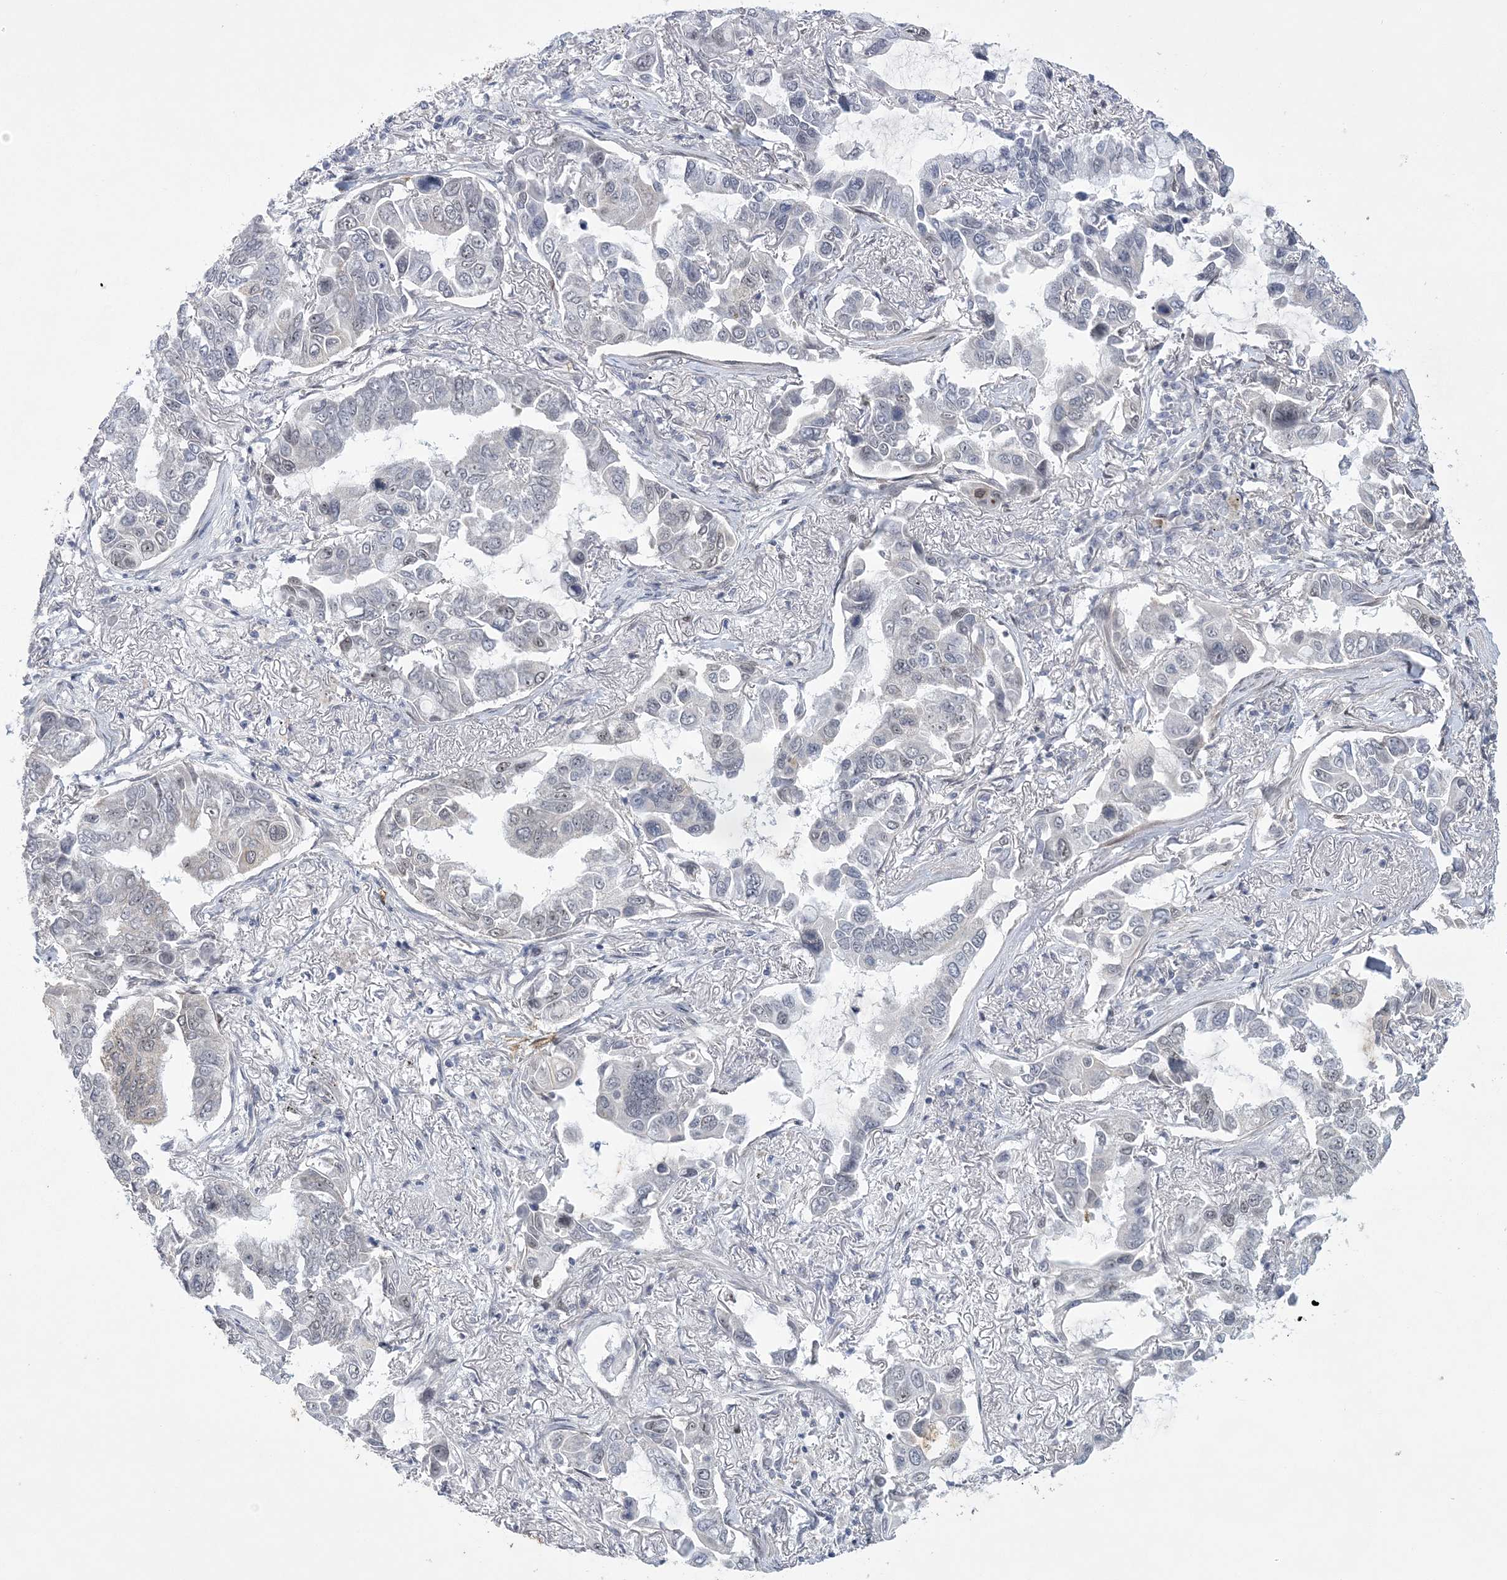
{"staining": {"intensity": "negative", "quantity": "none", "location": "none"}, "tissue": "lung cancer", "cell_type": "Tumor cells", "image_type": "cancer", "snomed": [{"axis": "morphology", "description": "Adenocarcinoma, NOS"}, {"axis": "topography", "description": "Lung"}], "caption": "A micrograph of lung cancer (adenocarcinoma) stained for a protein demonstrates no brown staining in tumor cells.", "gene": "HOMEZ", "patient": {"sex": "male", "age": 64}}